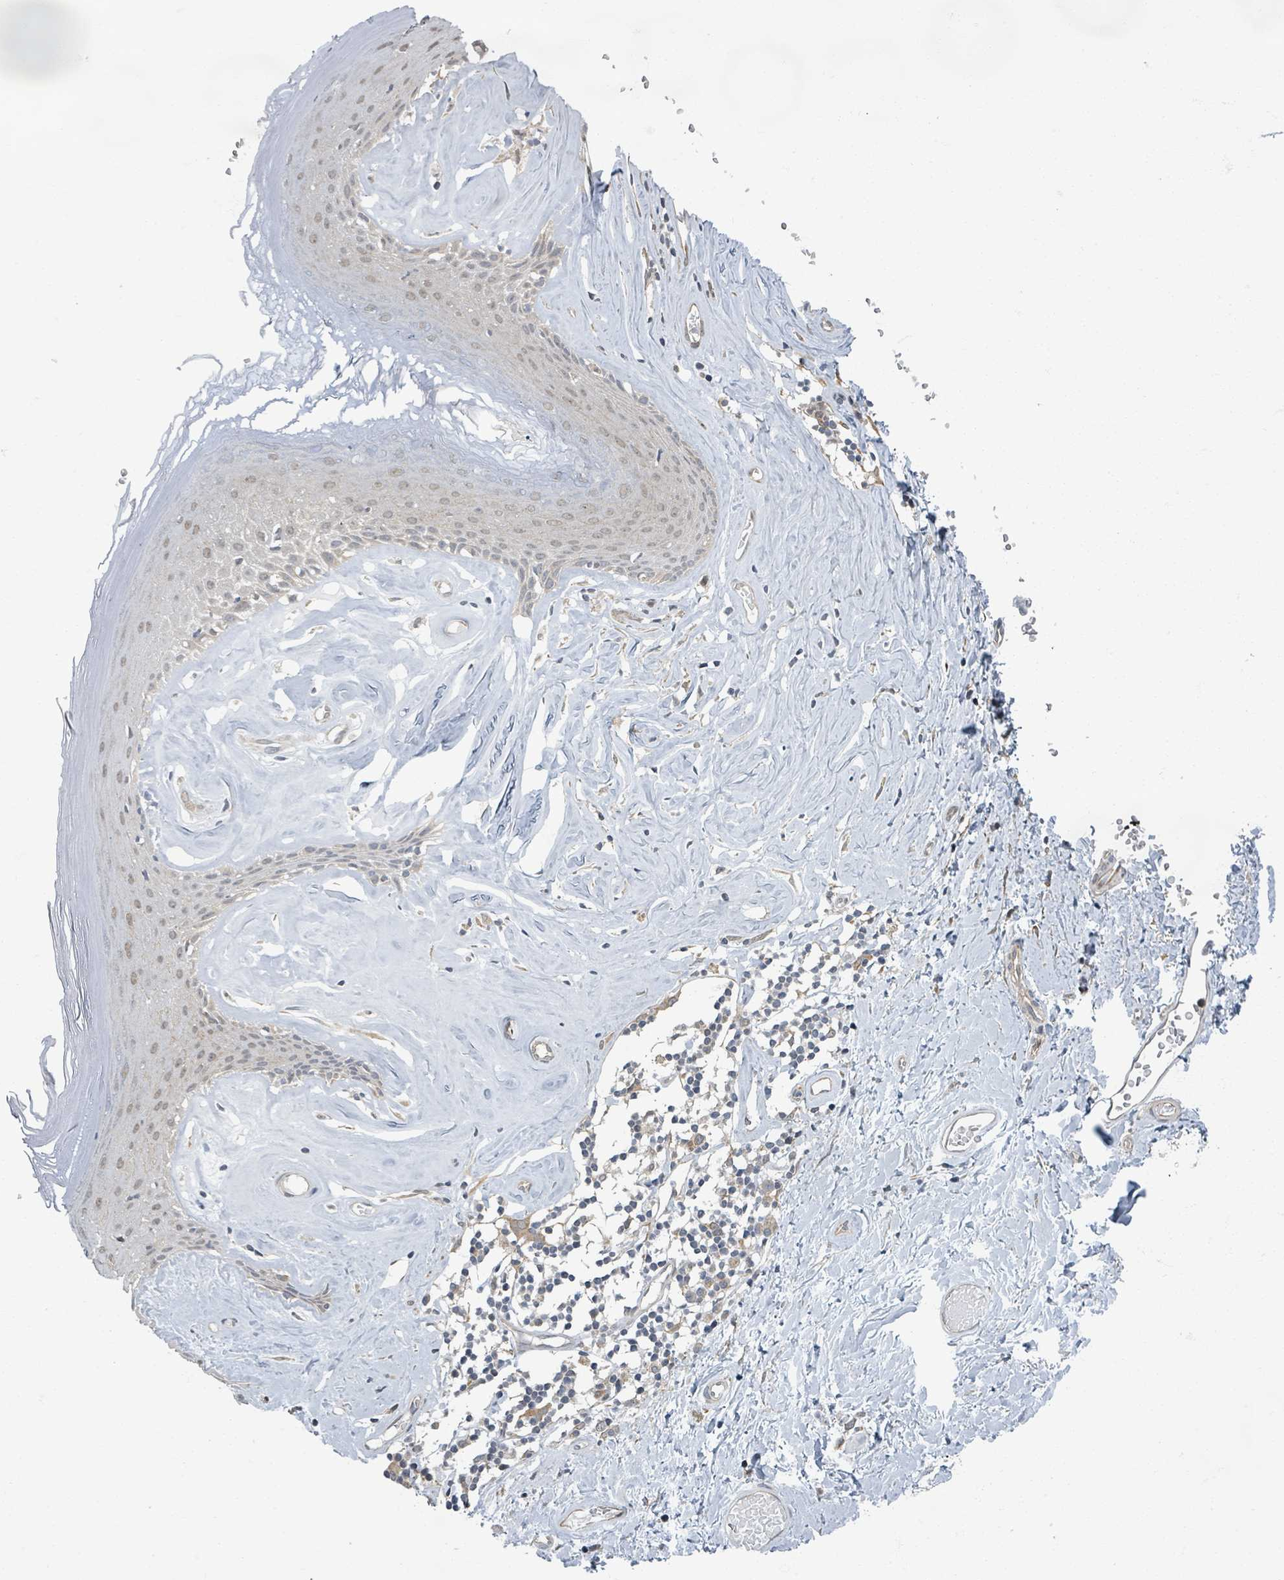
{"staining": {"intensity": "weak", "quantity": ">75%", "location": "cytoplasmic/membranous,nuclear"}, "tissue": "skin", "cell_type": "Epidermal cells", "image_type": "normal", "snomed": [{"axis": "morphology", "description": "Normal tissue, NOS"}, {"axis": "morphology", "description": "Inflammation, NOS"}, {"axis": "topography", "description": "Vulva"}], "caption": "High-power microscopy captured an IHC histopathology image of unremarkable skin, revealing weak cytoplasmic/membranous,nuclear expression in approximately >75% of epidermal cells. Nuclei are stained in blue.", "gene": "INTS15", "patient": {"sex": "female", "age": 86}}